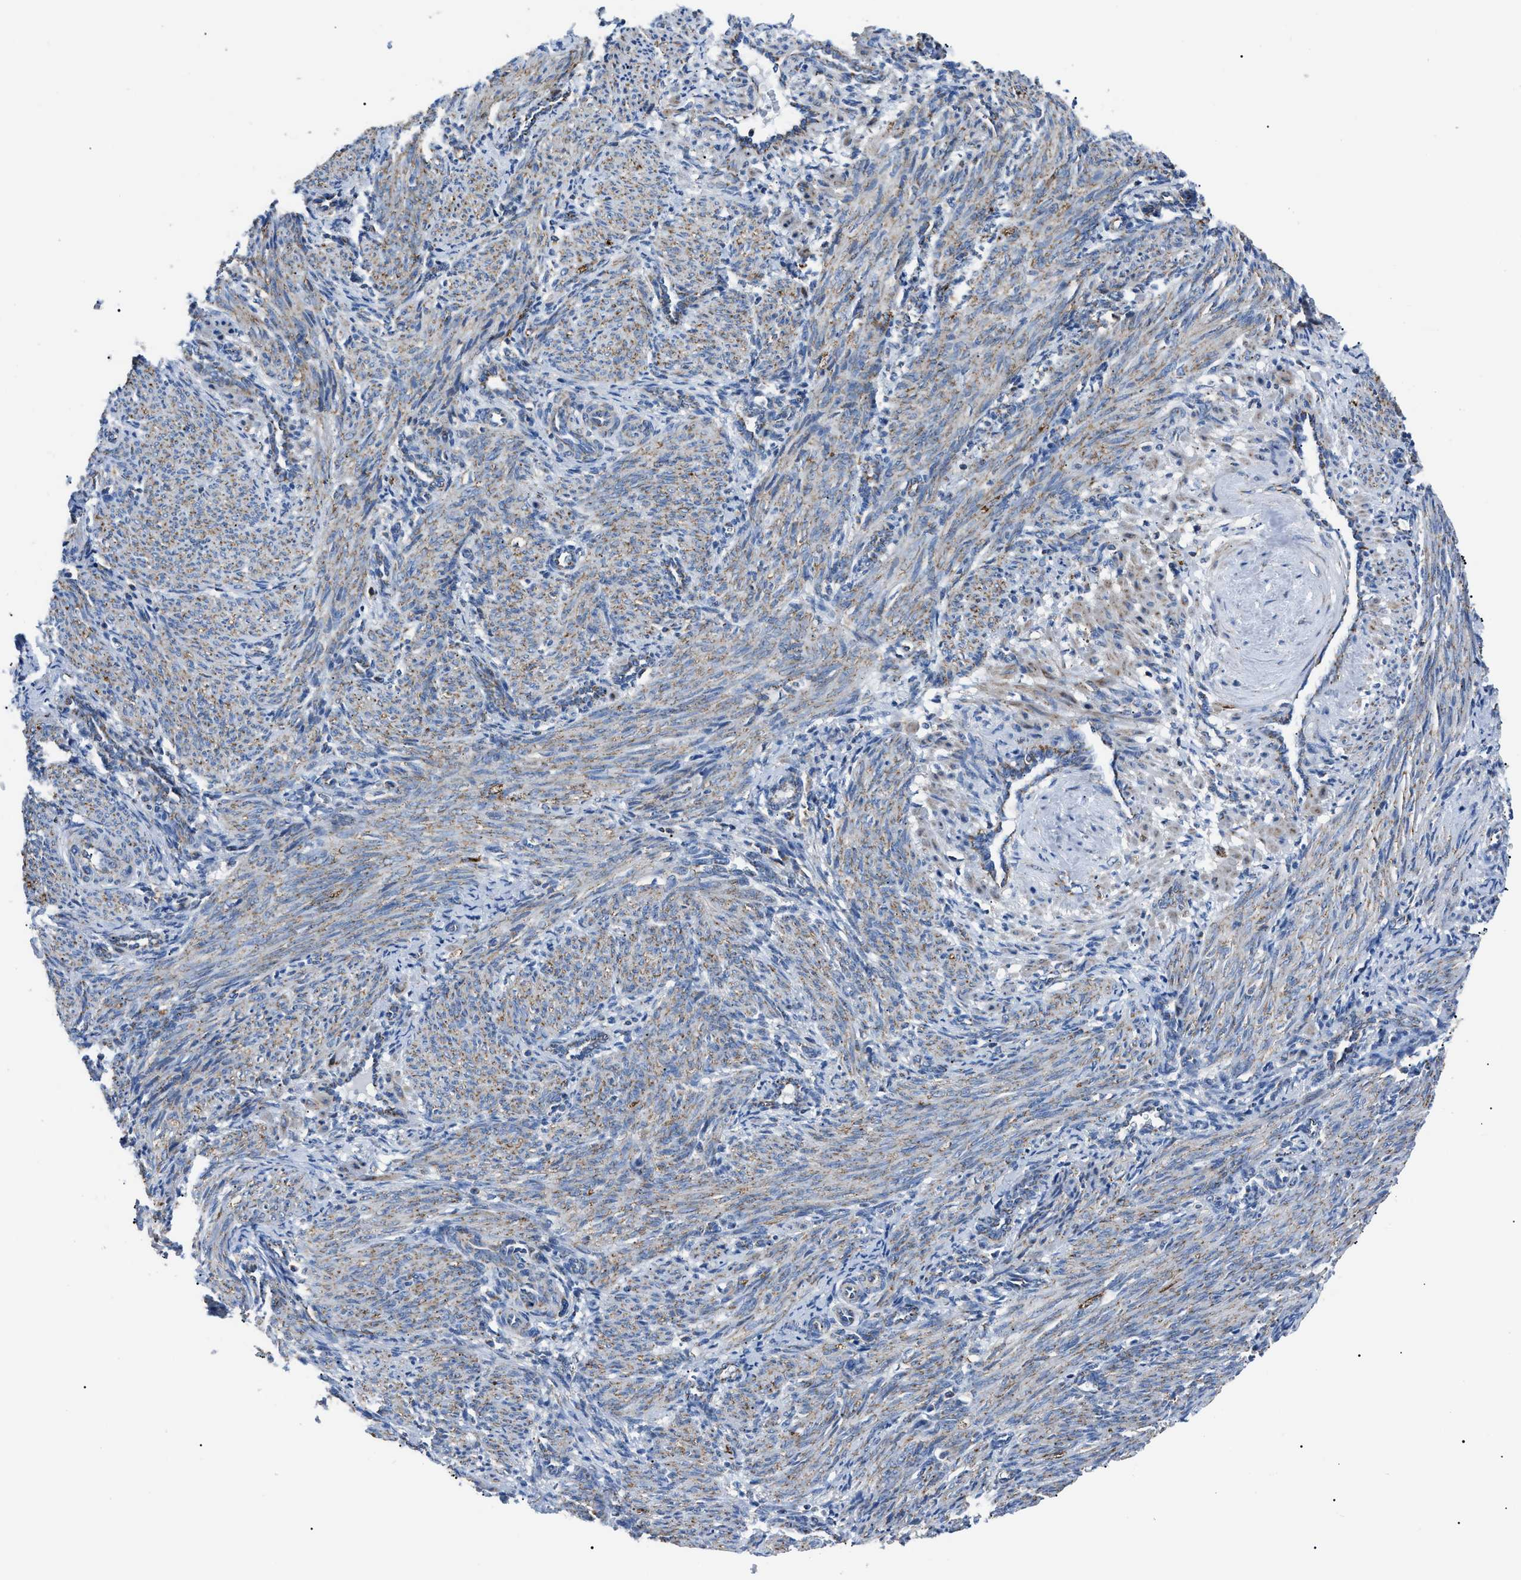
{"staining": {"intensity": "moderate", "quantity": "25%-75%", "location": "cytoplasmic/membranous"}, "tissue": "smooth muscle", "cell_type": "Smooth muscle cells", "image_type": "normal", "snomed": [{"axis": "morphology", "description": "Normal tissue, NOS"}, {"axis": "topography", "description": "Endometrium"}], "caption": "DAB immunohistochemical staining of unremarkable human smooth muscle shows moderate cytoplasmic/membranous protein positivity in about 25%-75% of smooth muscle cells.", "gene": "PHB2", "patient": {"sex": "female", "age": 33}}